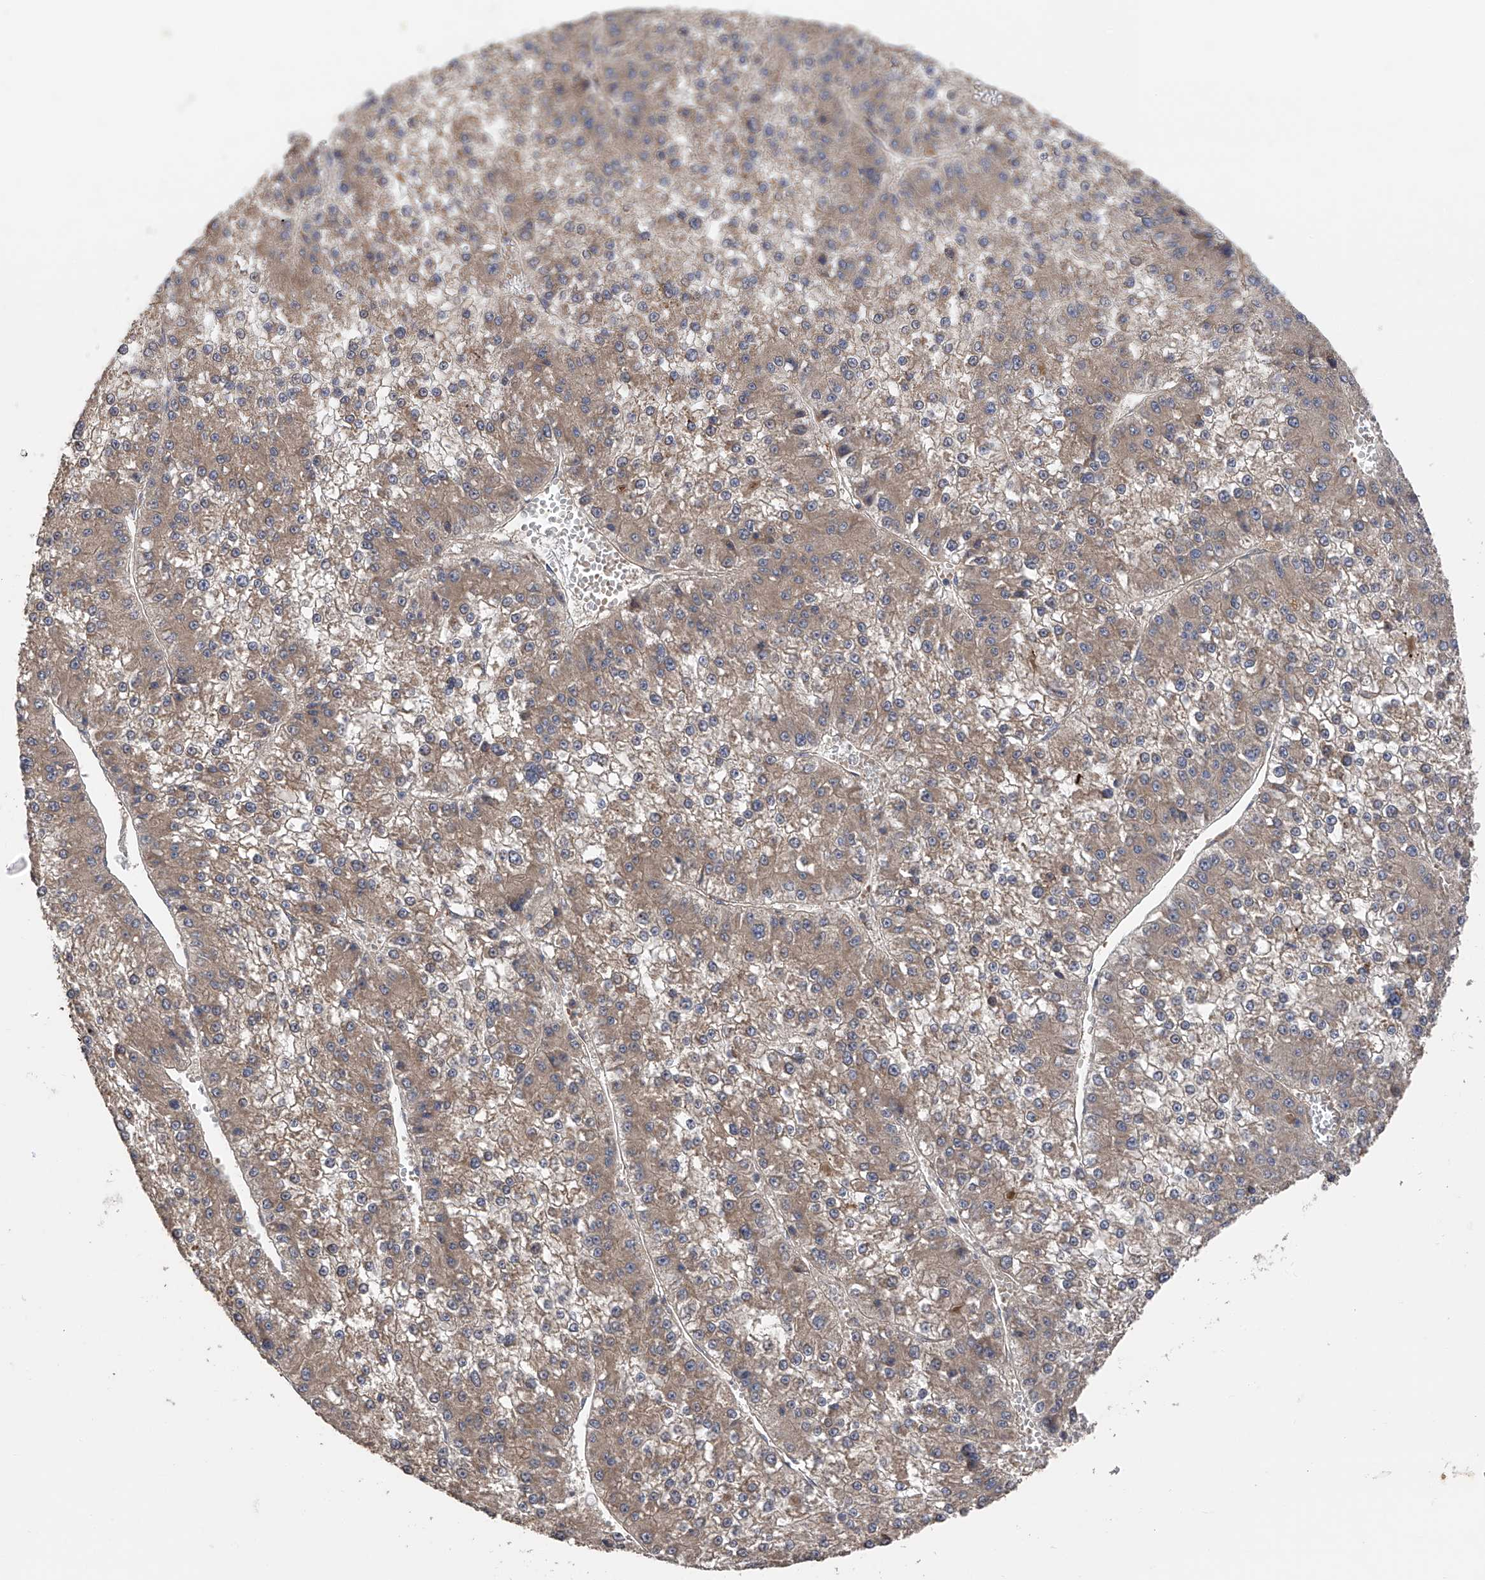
{"staining": {"intensity": "weak", "quantity": ">75%", "location": "cytoplasmic/membranous"}, "tissue": "liver cancer", "cell_type": "Tumor cells", "image_type": "cancer", "snomed": [{"axis": "morphology", "description": "Carcinoma, Hepatocellular, NOS"}, {"axis": "topography", "description": "Liver"}], "caption": "A brown stain labels weak cytoplasmic/membranous staining of a protein in hepatocellular carcinoma (liver) tumor cells. The staining was performed using DAB, with brown indicating positive protein expression. Nuclei are stained blue with hematoxylin.", "gene": "PTK2", "patient": {"sex": "female", "age": 73}}